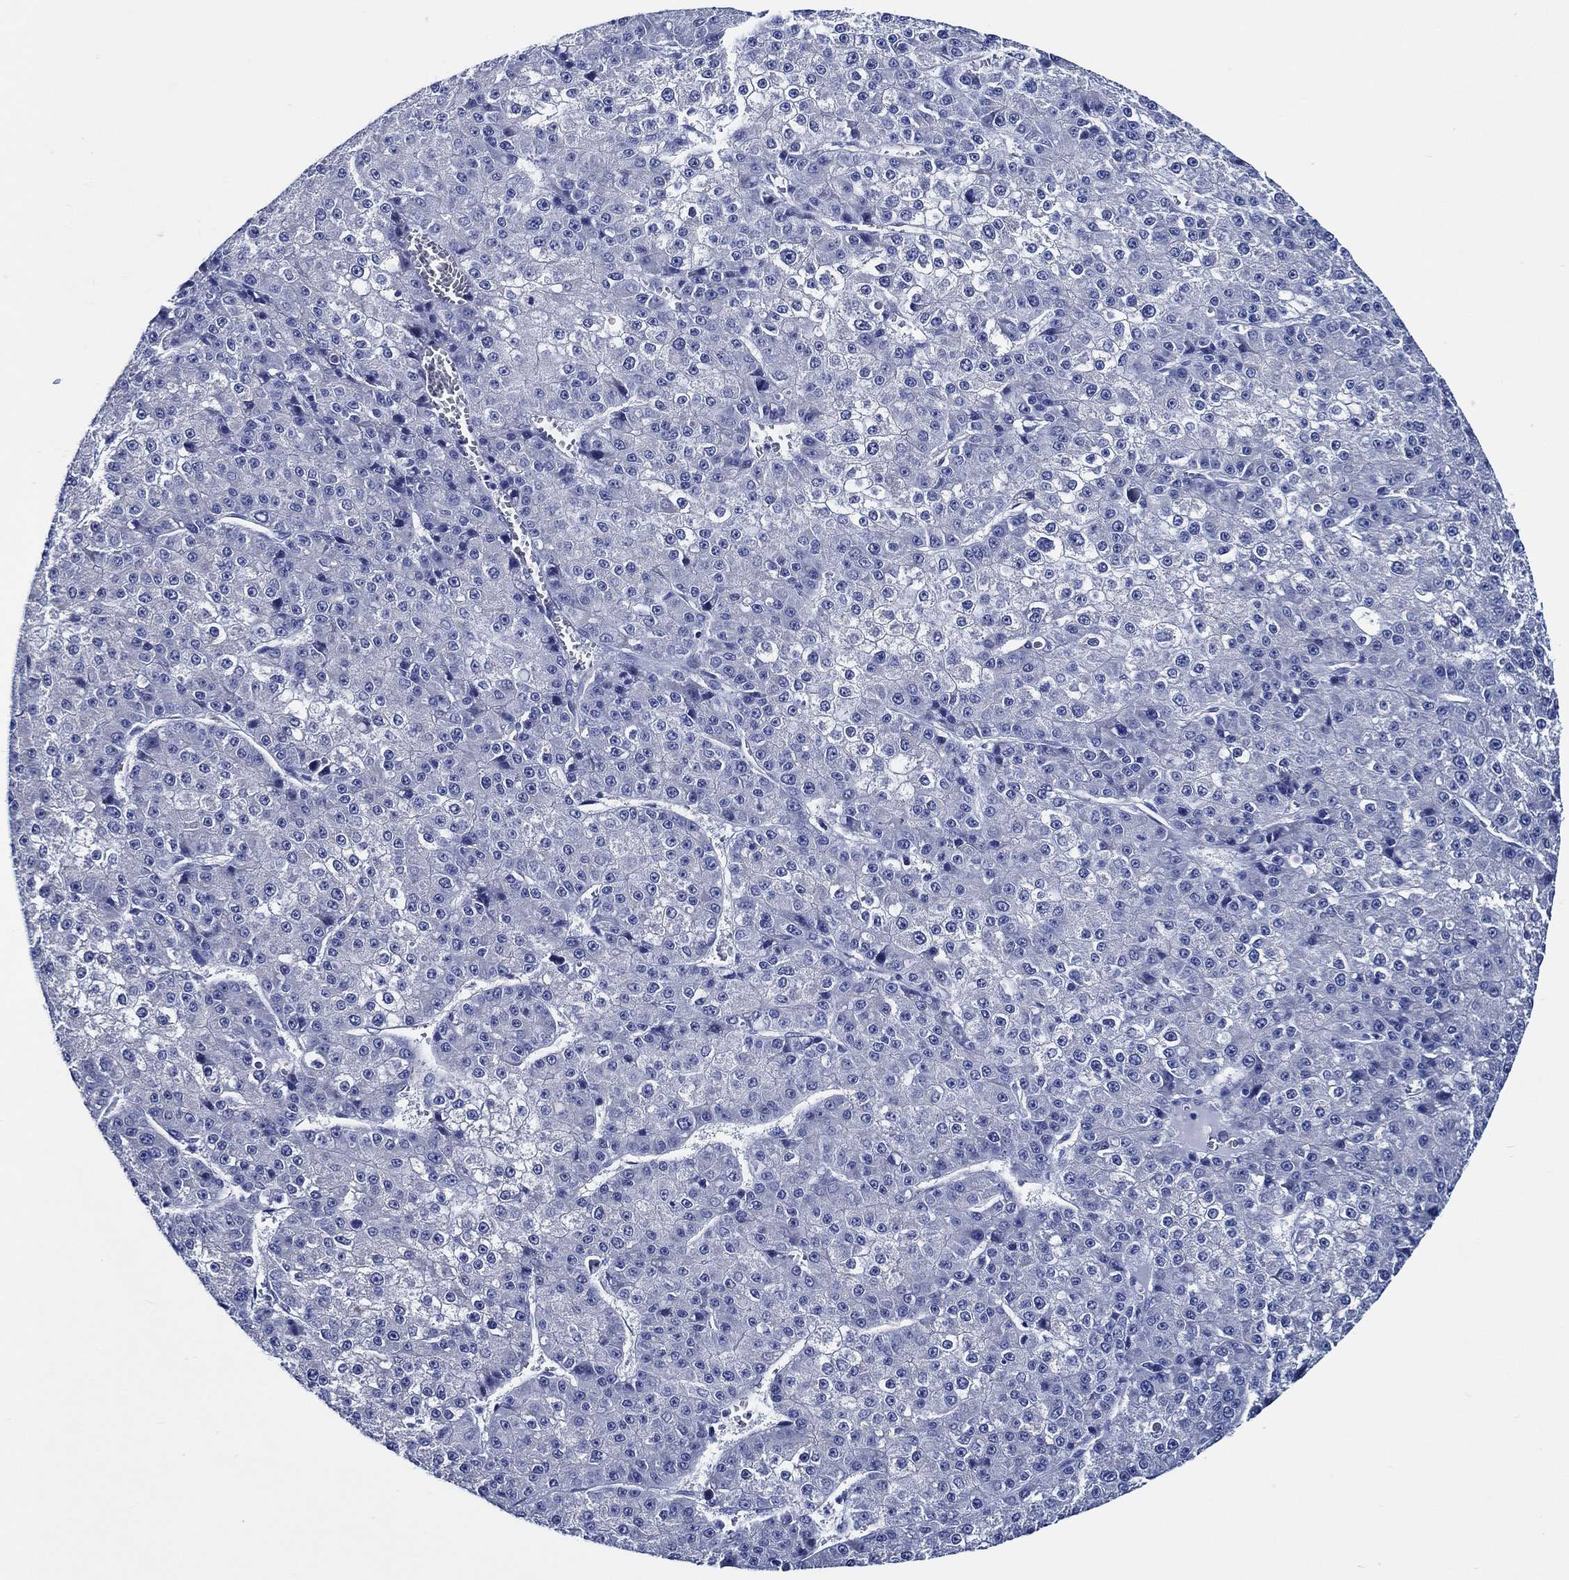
{"staining": {"intensity": "negative", "quantity": "none", "location": "none"}, "tissue": "liver cancer", "cell_type": "Tumor cells", "image_type": "cancer", "snomed": [{"axis": "morphology", "description": "Carcinoma, Hepatocellular, NOS"}, {"axis": "topography", "description": "Liver"}], "caption": "Immunohistochemistry micrograph of human liver hepatocellular carcinoma stained for a protein (brown), which reveals no positivity in tumor cells.", "gene": "WDR62", "patient": {"sex": "female", "age": 73}}